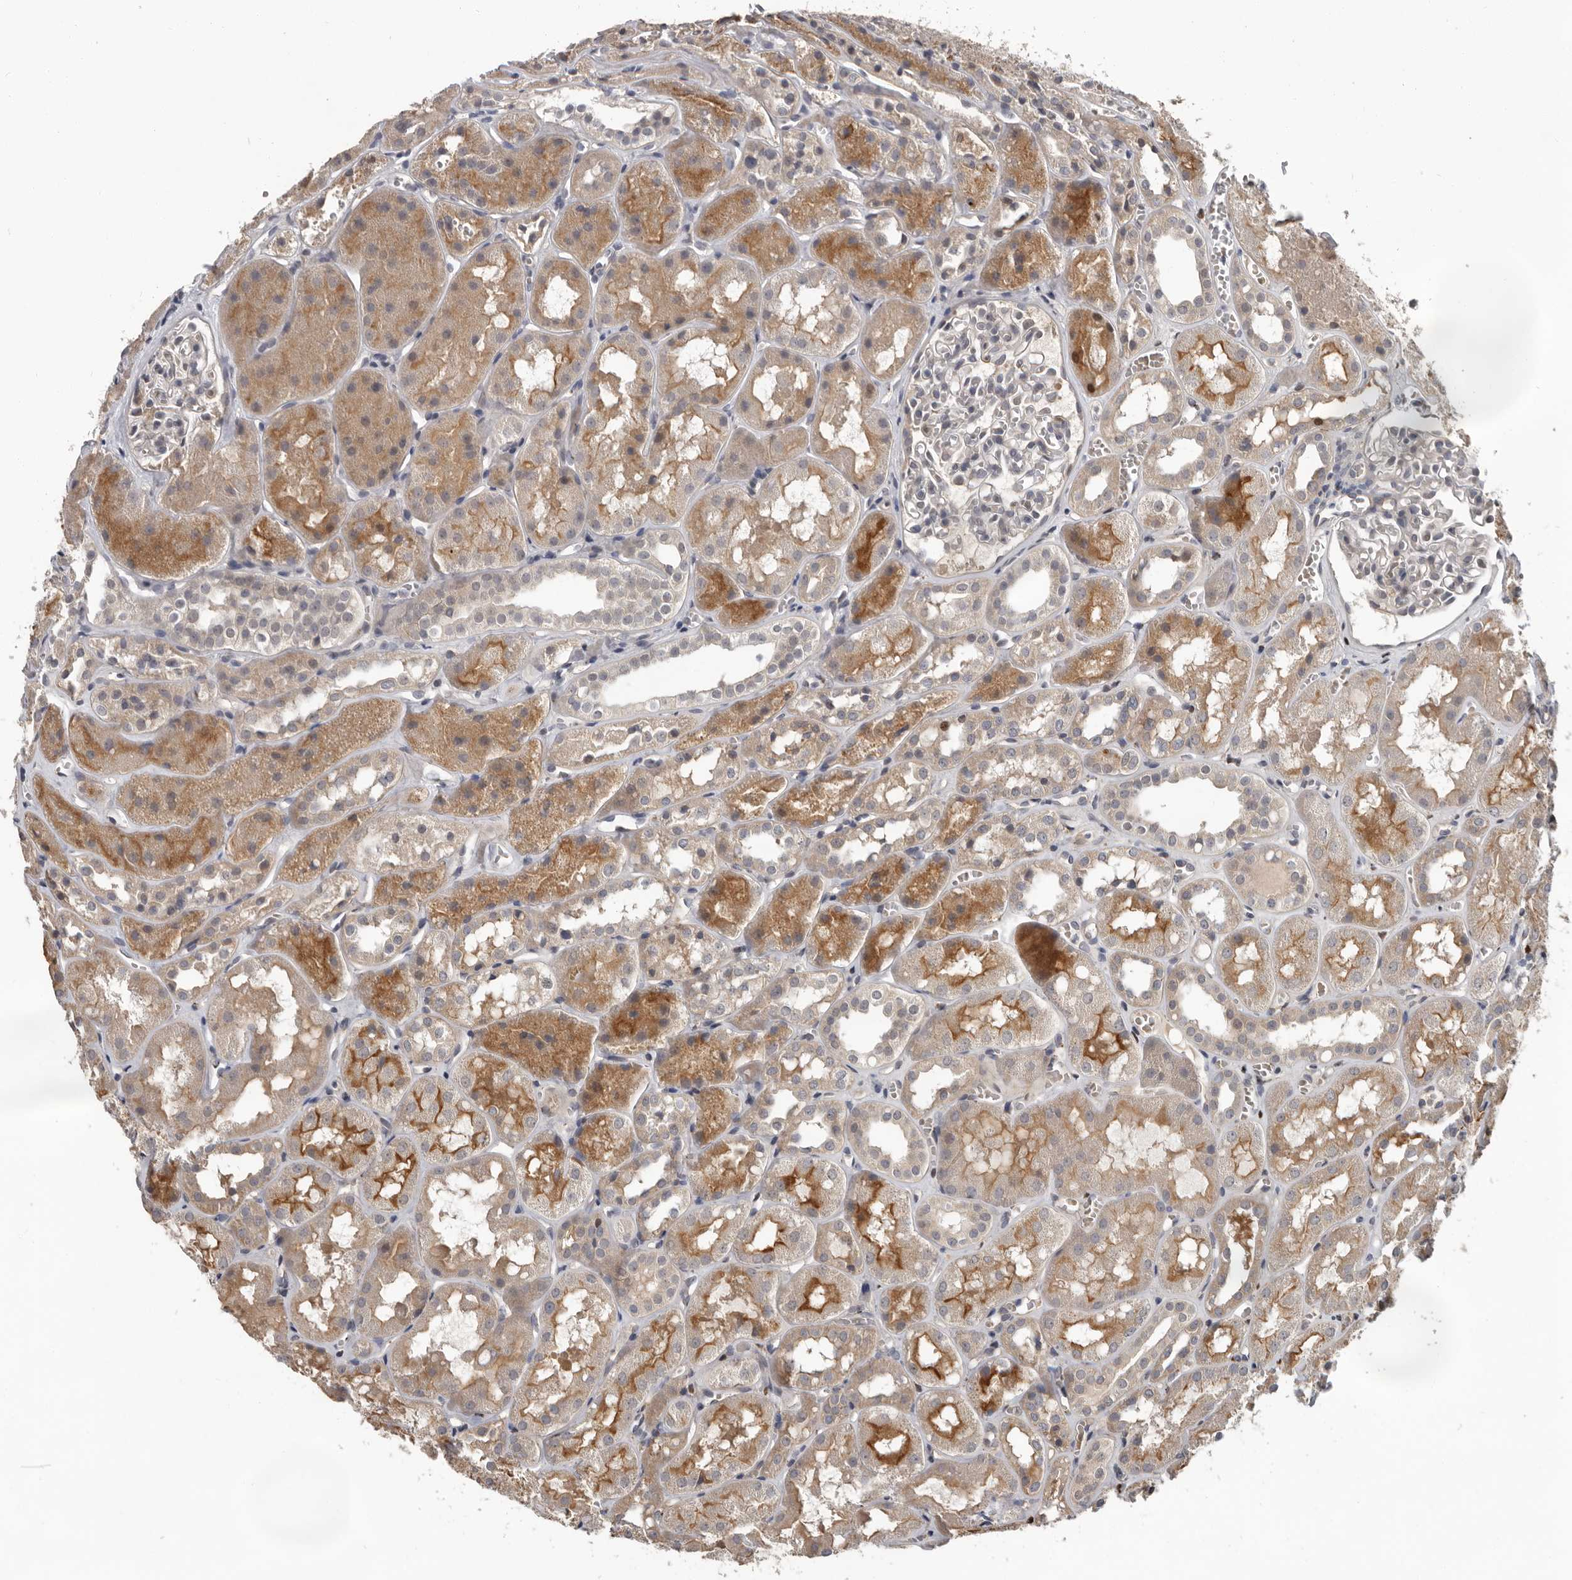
{"staining": {"intensity": "weak", "quantity": "<25%", "location": "cytoplasmic/membranous"}, "tissue": "kidney", "cell_type": "Cells in glomeruli", "image_type": "normal", "snomed": [{"axis": "morphology", "description": "Normal tissue, NOS"}, {"axis": "topography", "description": "Kidney"}], "caption": "Immunohistochemistry (IHC) of normal kidney displays no expression in cells in glomeruli. Nuclei are stained in blue.", "gene": "MTF1", "patient": {"sex": "male", "age": 16}}